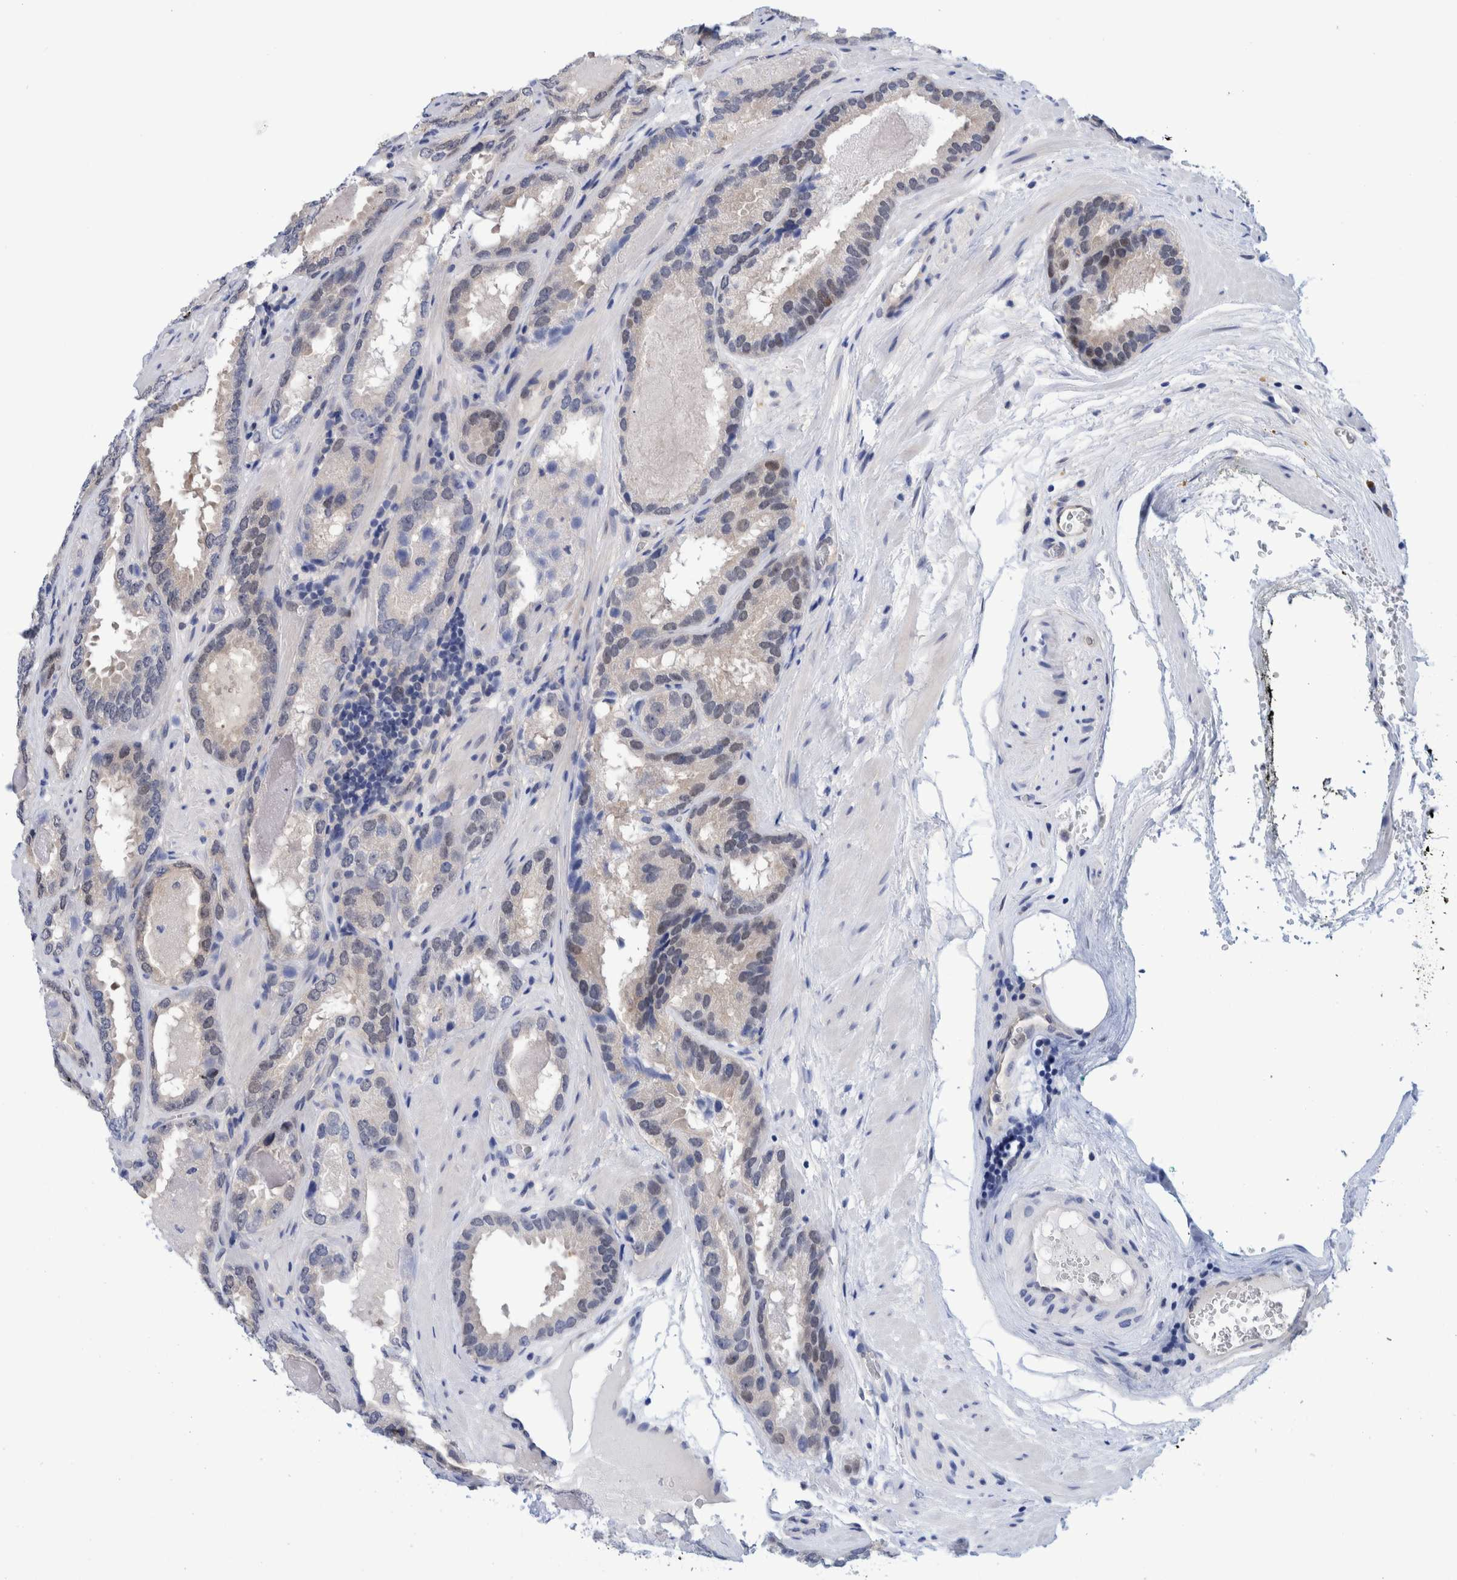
{"staining": {"intensity": "weak", "quantity": "<25%", "location": "nuclear"}, "tissue": "prostate cancer", "cell_type": "Tumor cells", "image_type": "cancer", "snomed": [{"axis": "morphology", "description": "Adenocarcinoma, Low grade"}, {"axis": "topography", "description": "Prostate"}], "caption": "An IHC micrograph of prostate cancer (low-grade adenocarcinoma) is shown. There is no staining in tumor cells of prostate cancer (low-grade adenocarcinoma).", "gene": "PFAS", "patient": {"sex": "male", "age": 51}}